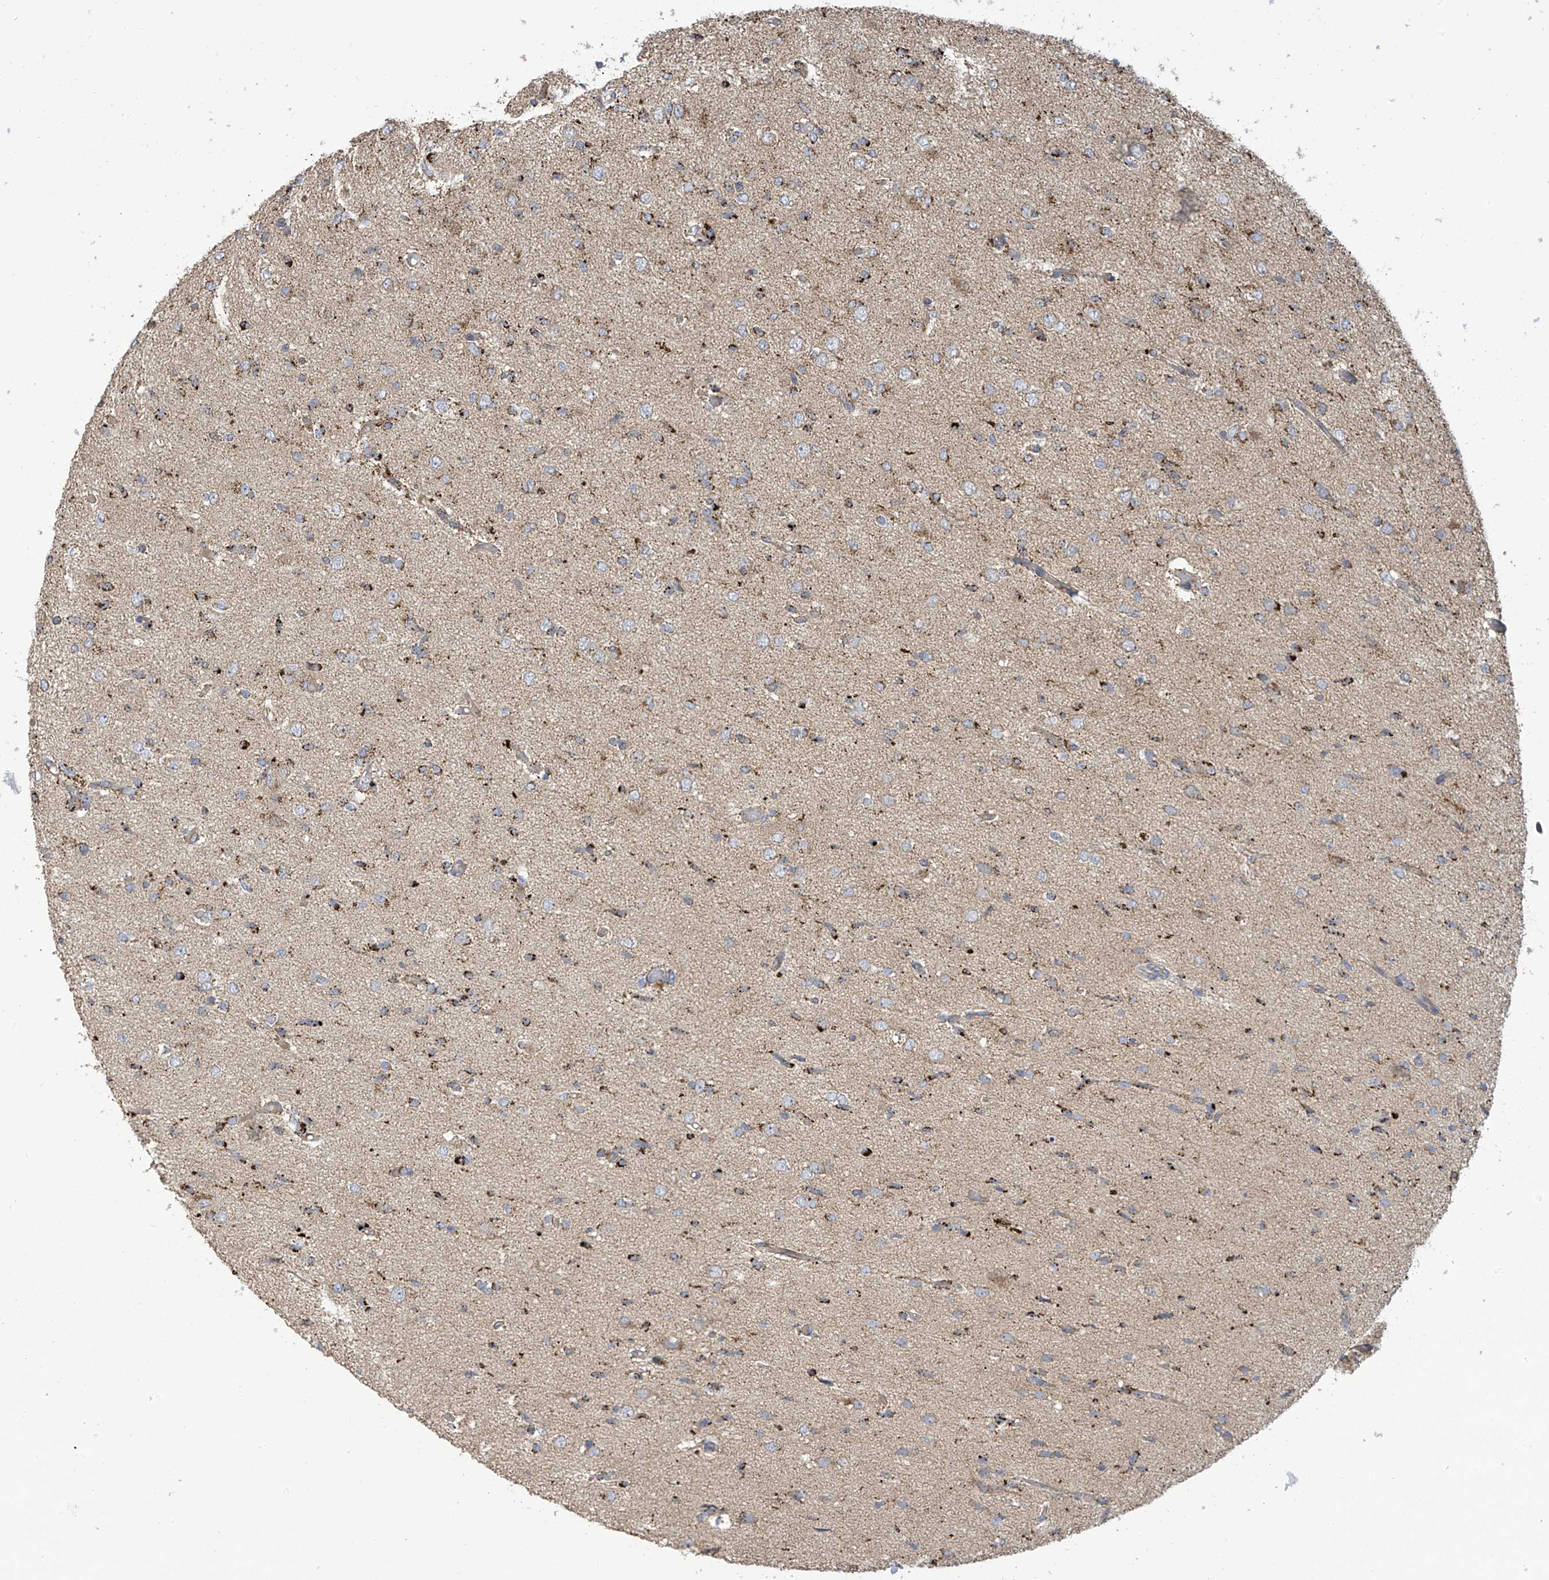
{"staining": {"intensity": "moderate", "quantity": "25%-75%", "location": "cytoplasmic/membranous"}, "tissue": "glioma", "cell_type": "Tumor cells", "image_type": "cancer", "snomed": [{"axis": "morphology", "description": "Glioma, malignant, High grade"}, {"axis": "topography", "description": "Brain"}], "caption": "Brown immunohistochemical staining in high-grade glioma (malignant) shows moderate cytoplasmic/membranous staining in about 25%-75% of tumor cells. (Brightfield microscopy of DAB IHC at high magnification).", "gene": "PNPT1", "patient": {"sex": "female", "age": 59}}